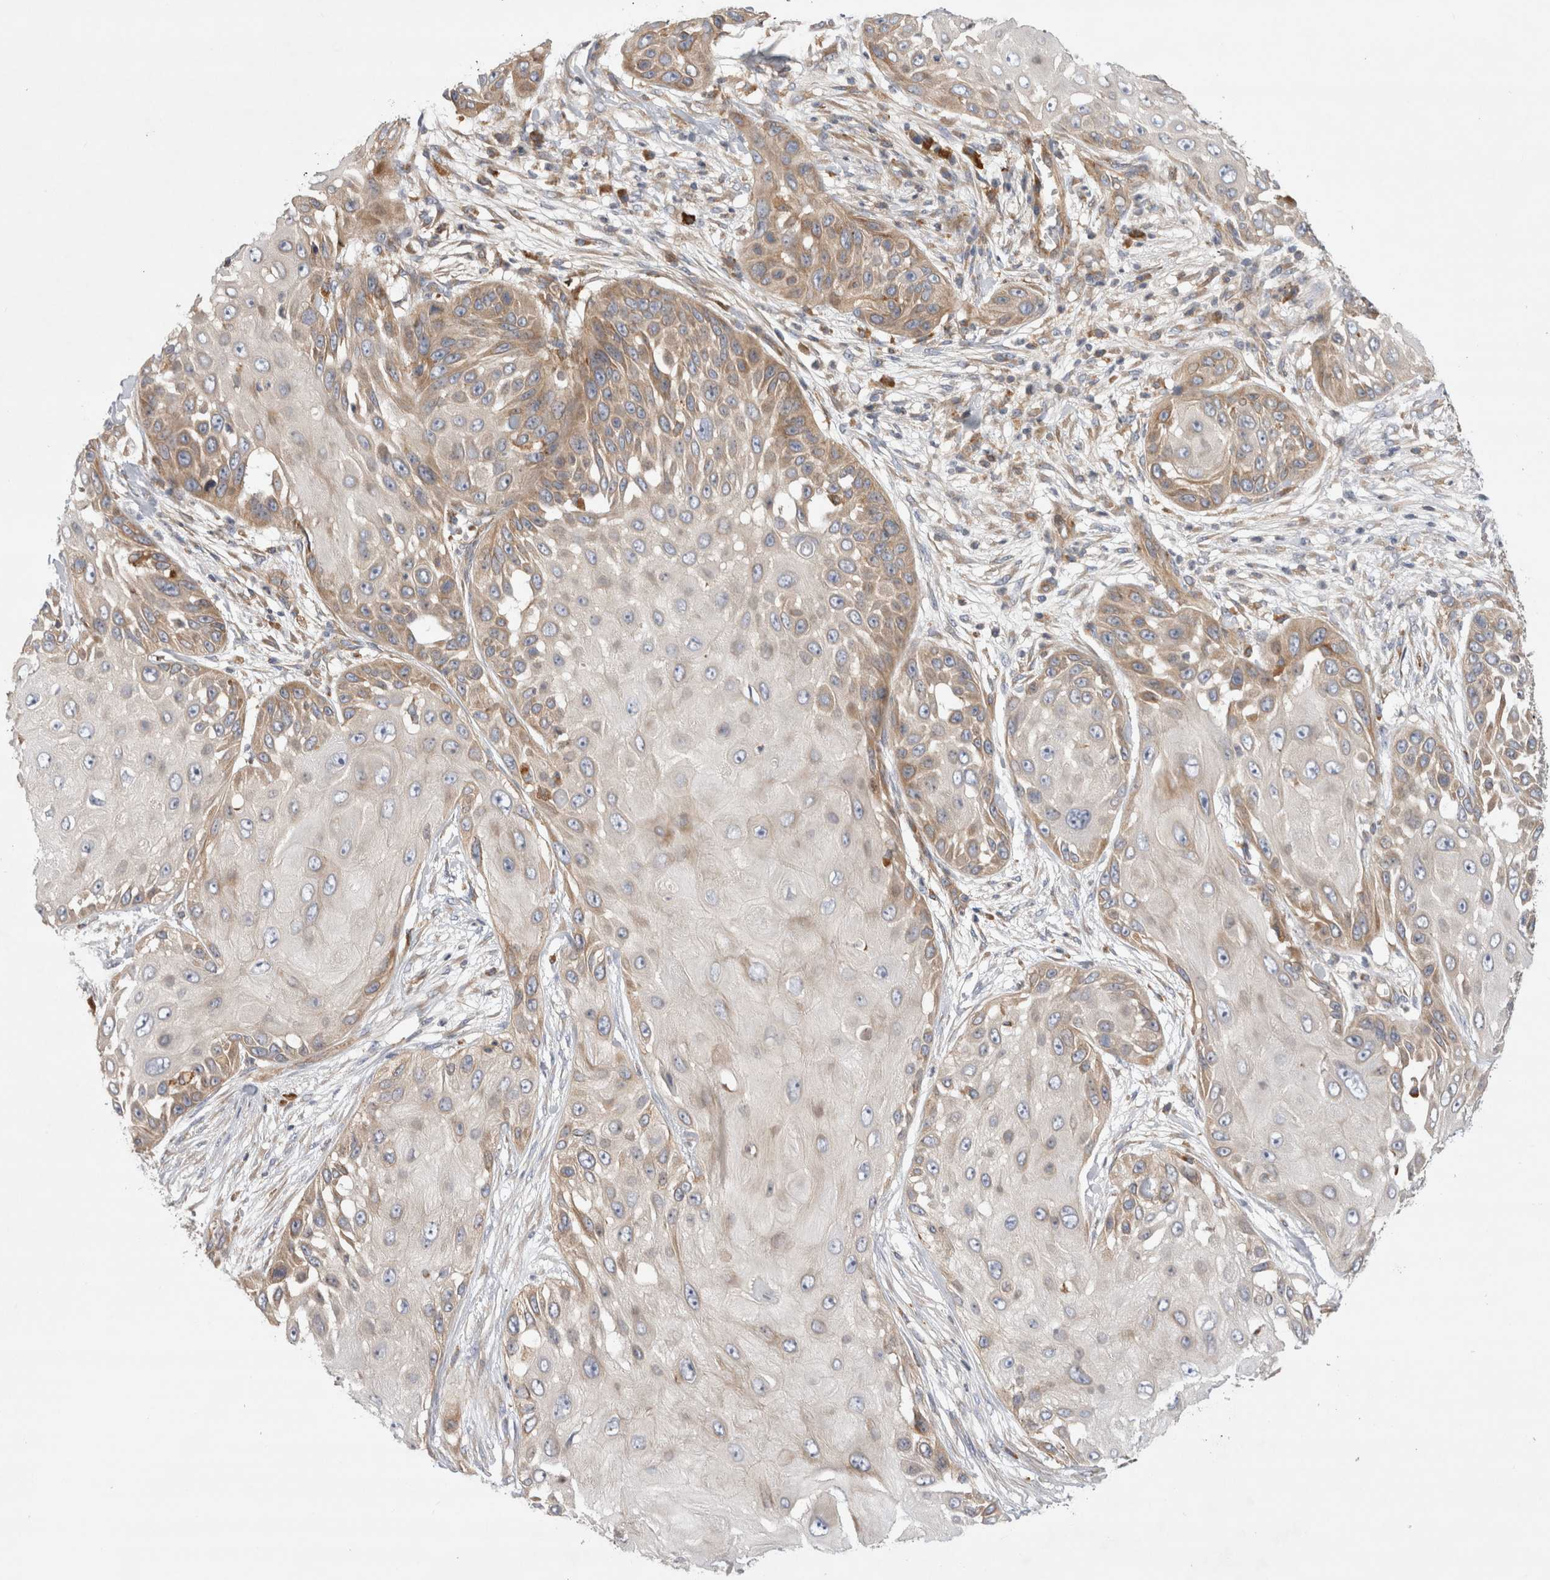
{"staining": {"intensity": "weak", "quantity": "25%-75%", "location": "cytoplasmic/membranous"}, "tissue": "skin cancer", "cell_type": "Tumor cells", "image_type": "cancer", "snomed": [{"axis": "morphology", "description": "Squamous cell carcinoma, NOS"}, {"axis": "topography", "description": "Skin"}], "caption": "Skin squamous cell carcinoma stained with DAB (3,3'-diaminobenzidine) immunohistochemistry (IHC) demonstrates low levels of weak cytoplasmic/membranous positivity in about 25%-75% of tumor cells.", "gene": "PDCD10", "patient": {"sex": "female", "age": 44}}